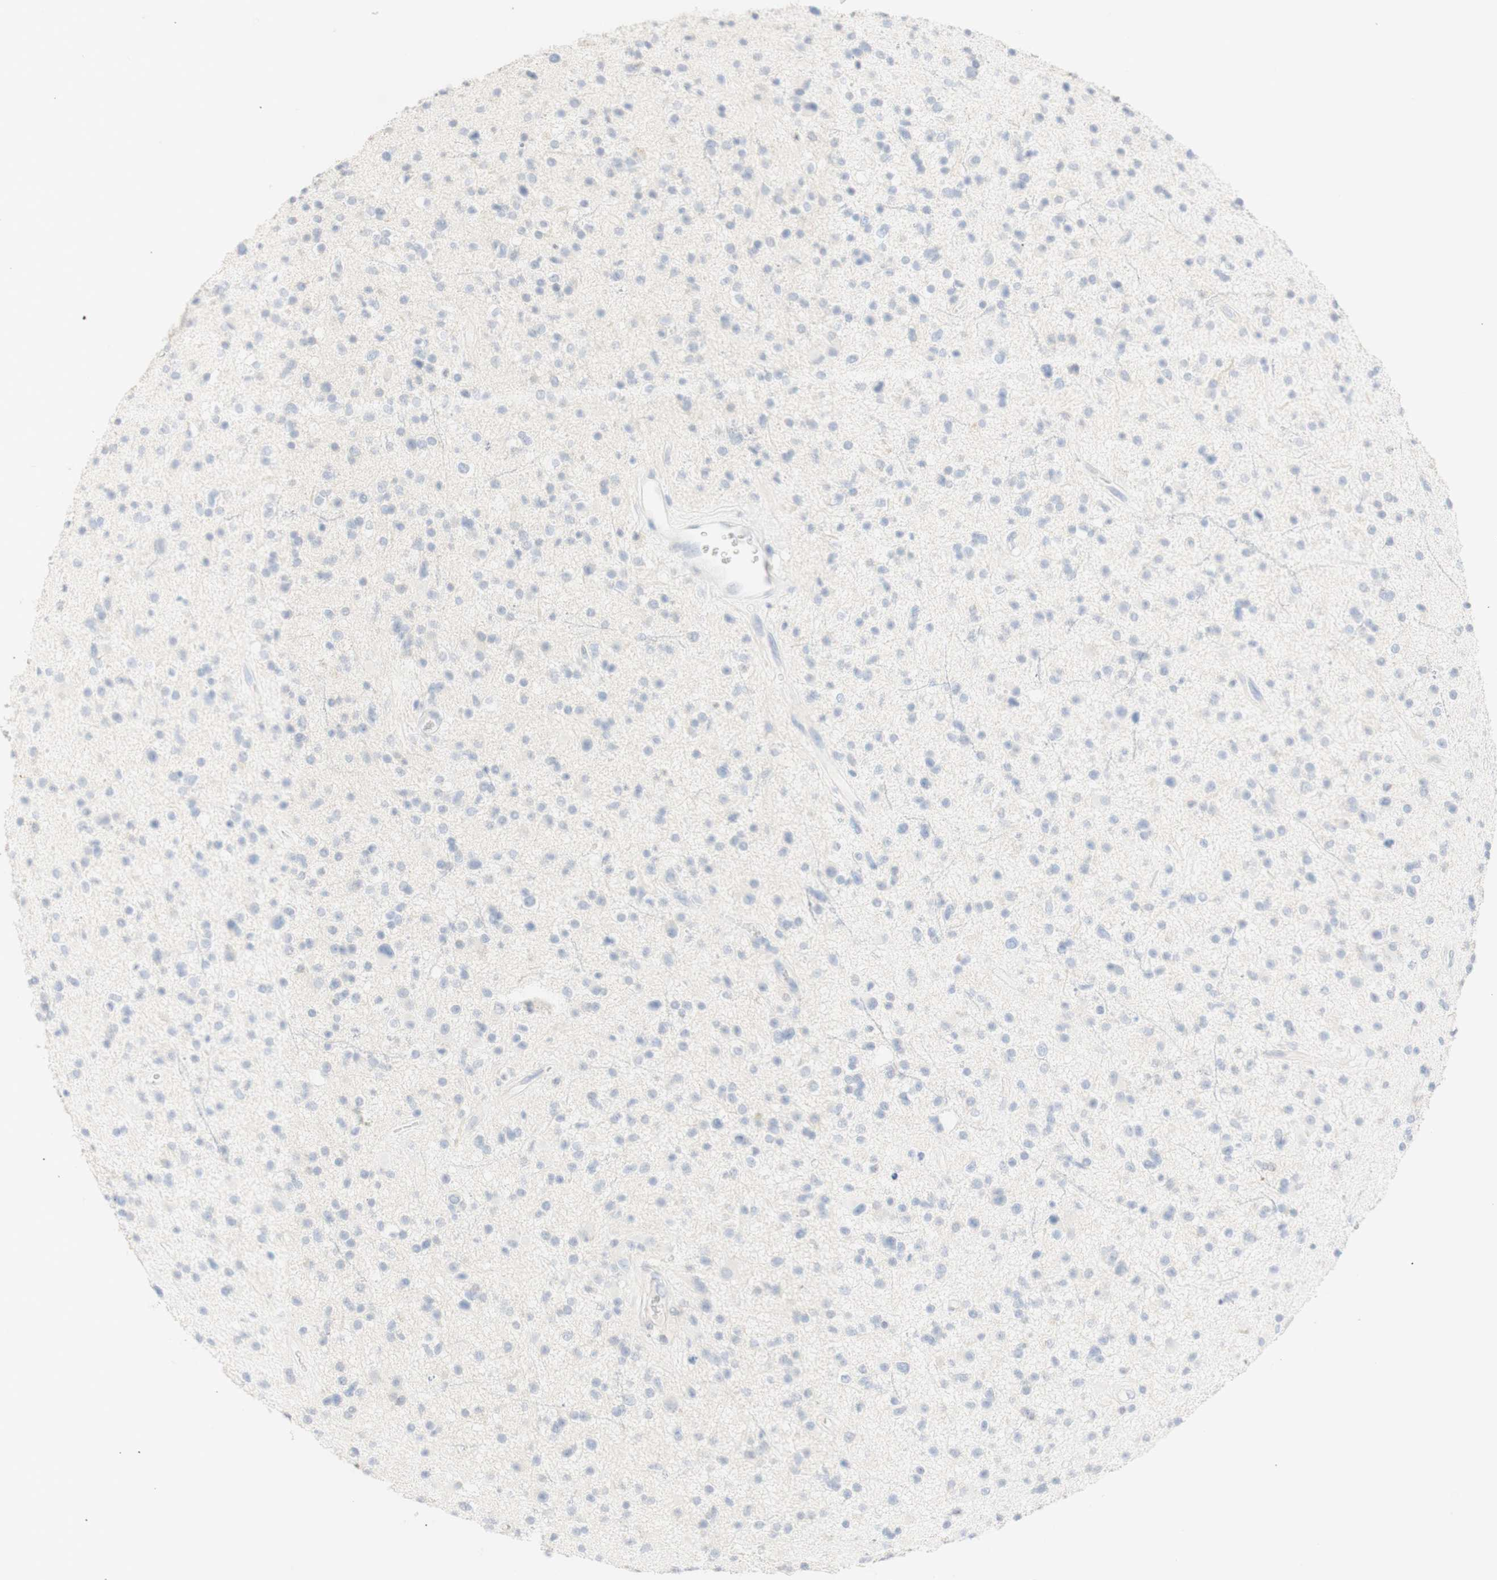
{"staining": {"intensity": "negative", "quantity": "none", "location": "none"}, "tissue": "glioma", "cell_type": "Tumor cells", "image_type": "cancer", "snomed": [{"axis": "morphology", "description": "Glioma, malignant, High grade"}, {"axis": "topography", "description": "Brain"}], "caption": "A micrograph of human malignant high-grade glioma is negative for staining in tumor cells.", "gene": "B4GALNT3", "patient": {"sex": "male", "age": 33}}